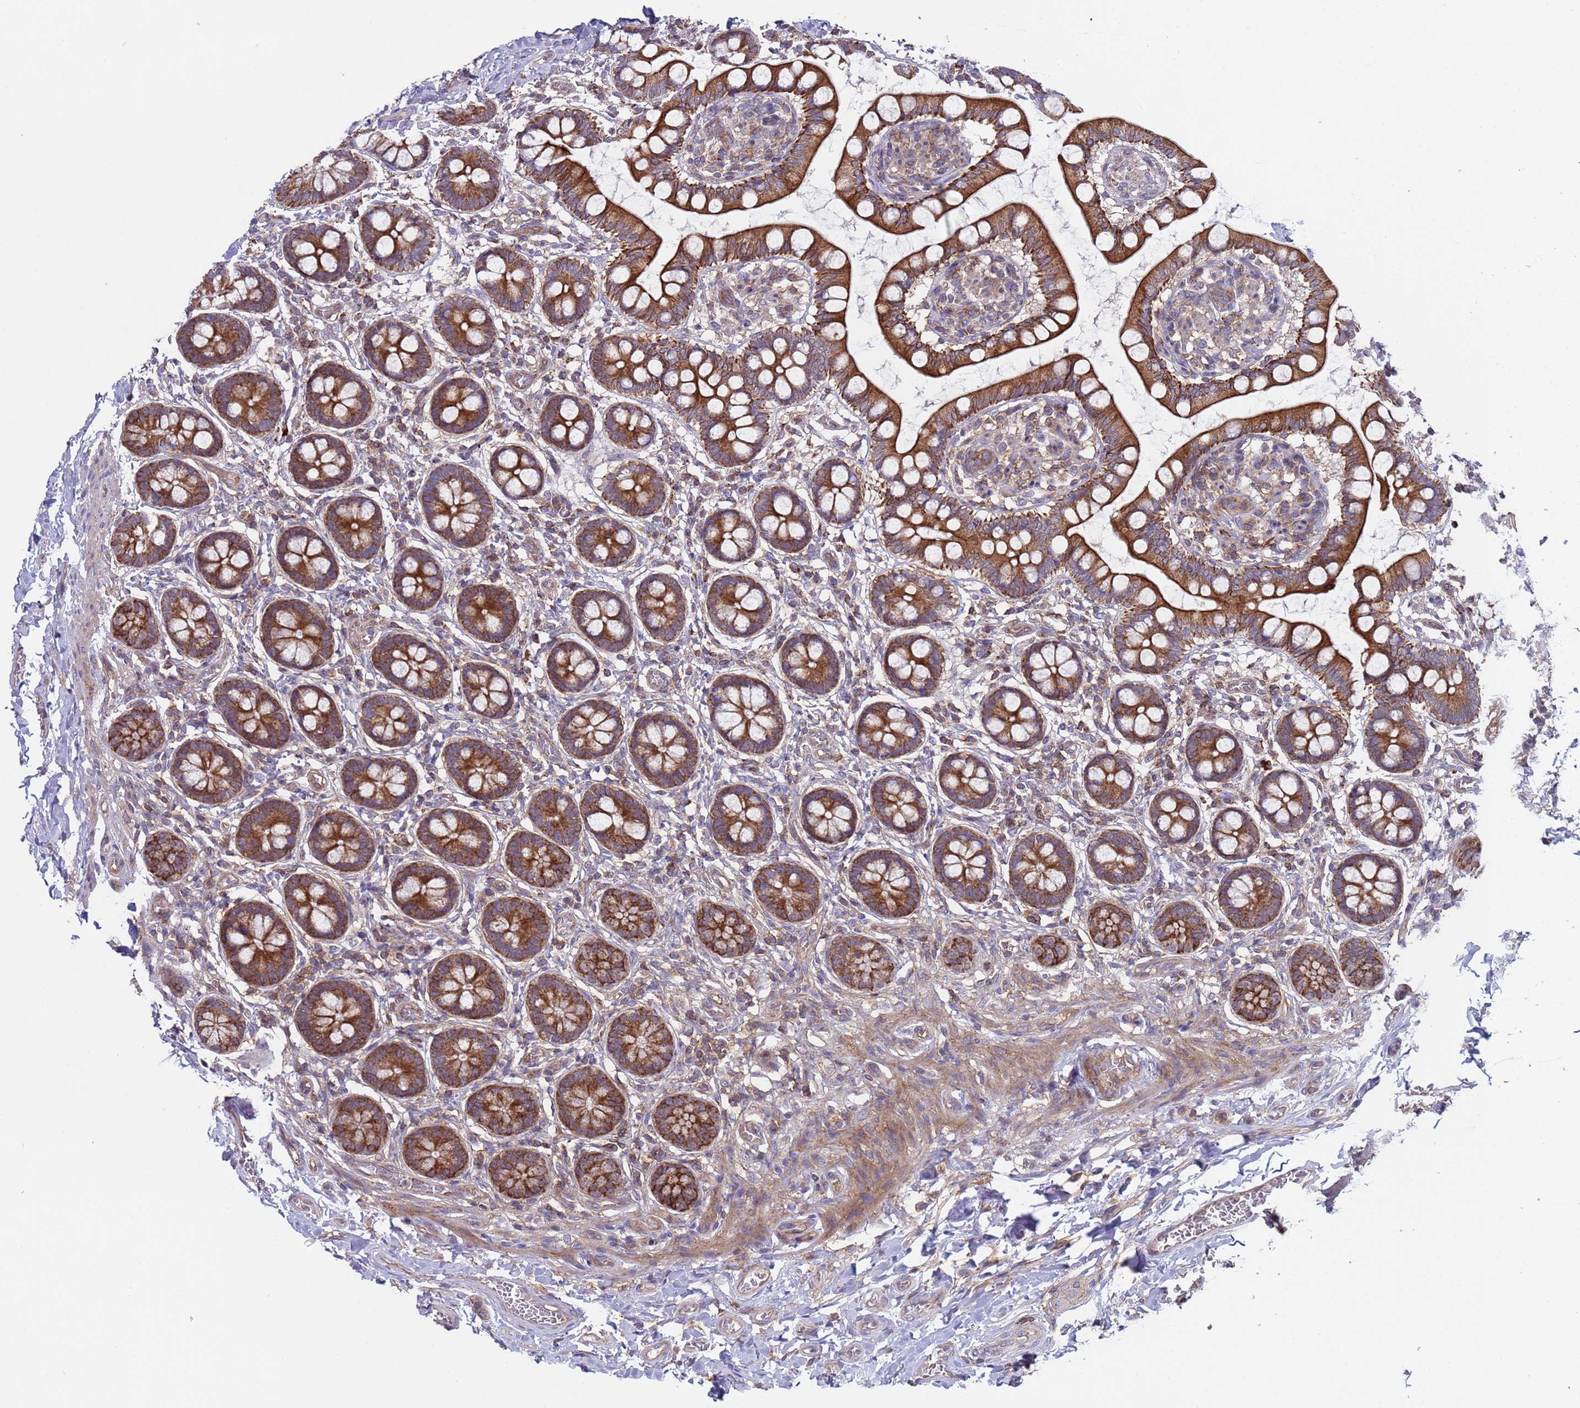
{"staining": {"intensity": "strong", "quantity": ">75%", "location": "cytoplasmic/membranous"}, "tissue": "small intestine", "cell_type": "Glandular cells", "image_type": "normal", "snomed": [{"axis": "morphology", "description": "Normal tissue, NOS"}, {"axis": "topography", "description": "Small intestine"}], "caption": "Immunohistochemistry photomicrograph of unremarkable small intestine: human small intestine stained using immunohistochemistry (IHC) shows high levels of strong protein expression localized specifically in the cytoplasmic/membranous of glandular cells, appearing as a cytoplasmic/membranous brown color.", "gene": "ACAD8", "patient": {"sex": "male", "age": 52}}